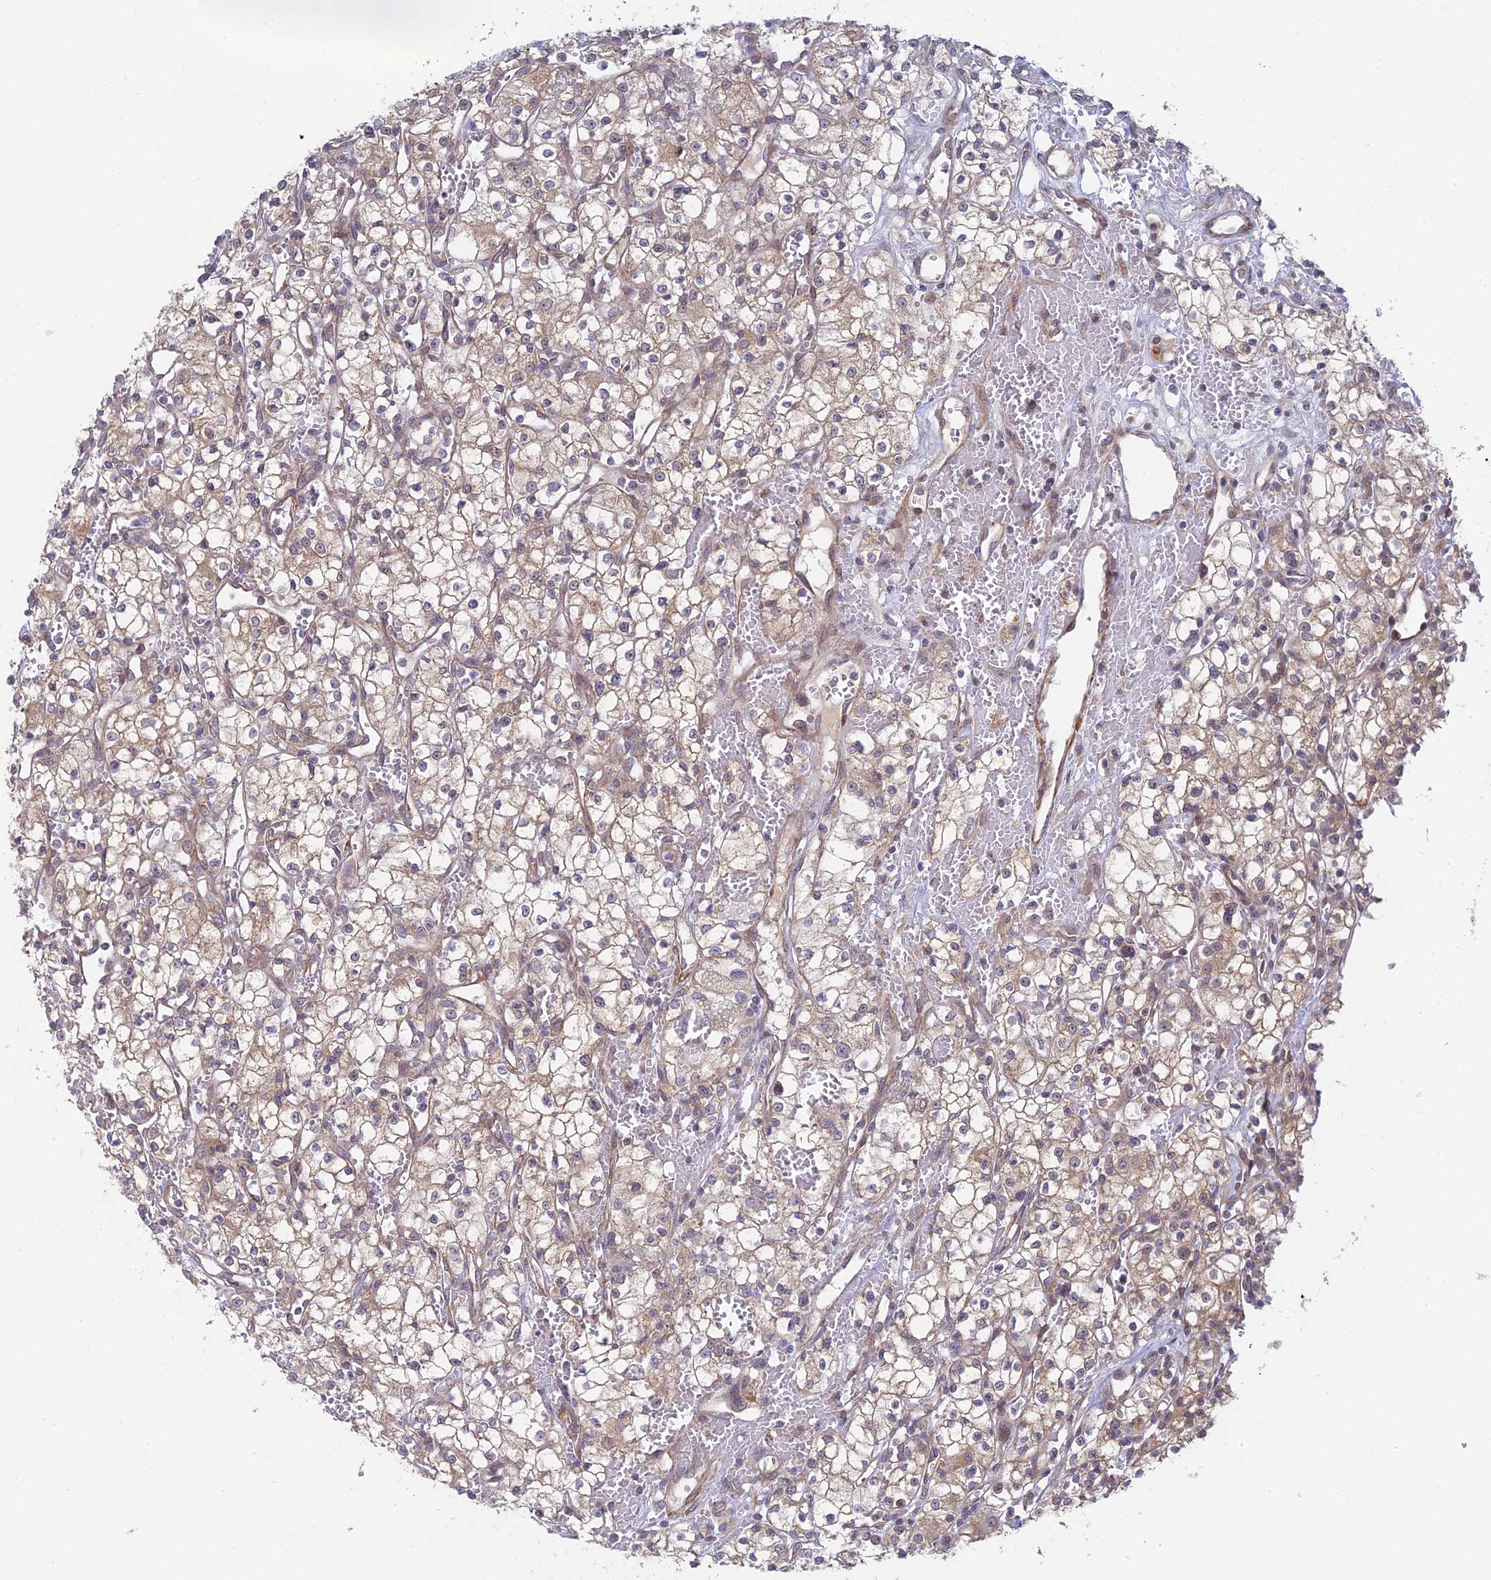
{"staining": {"intensity": "weak", "quantity": ">75%", "location": "cytoplasmic/membranous"}, "tissue": "renal cancer", "cell_type": "Tumor cells", "image_type": "cancer", "snomed": [{"axis": "morphology", "description": "Adenocarcinoma, NOS"}, {"axis": "topography", "description": "Kidney"}], "caption": "This is a histology image of immunohistochemistry staining of renal cancer, which shows weak positivity in the cytoplasmic/membranous of tumor cells.", "gene": "INCA1", "patient": {"sex": "male", "age": 59}}